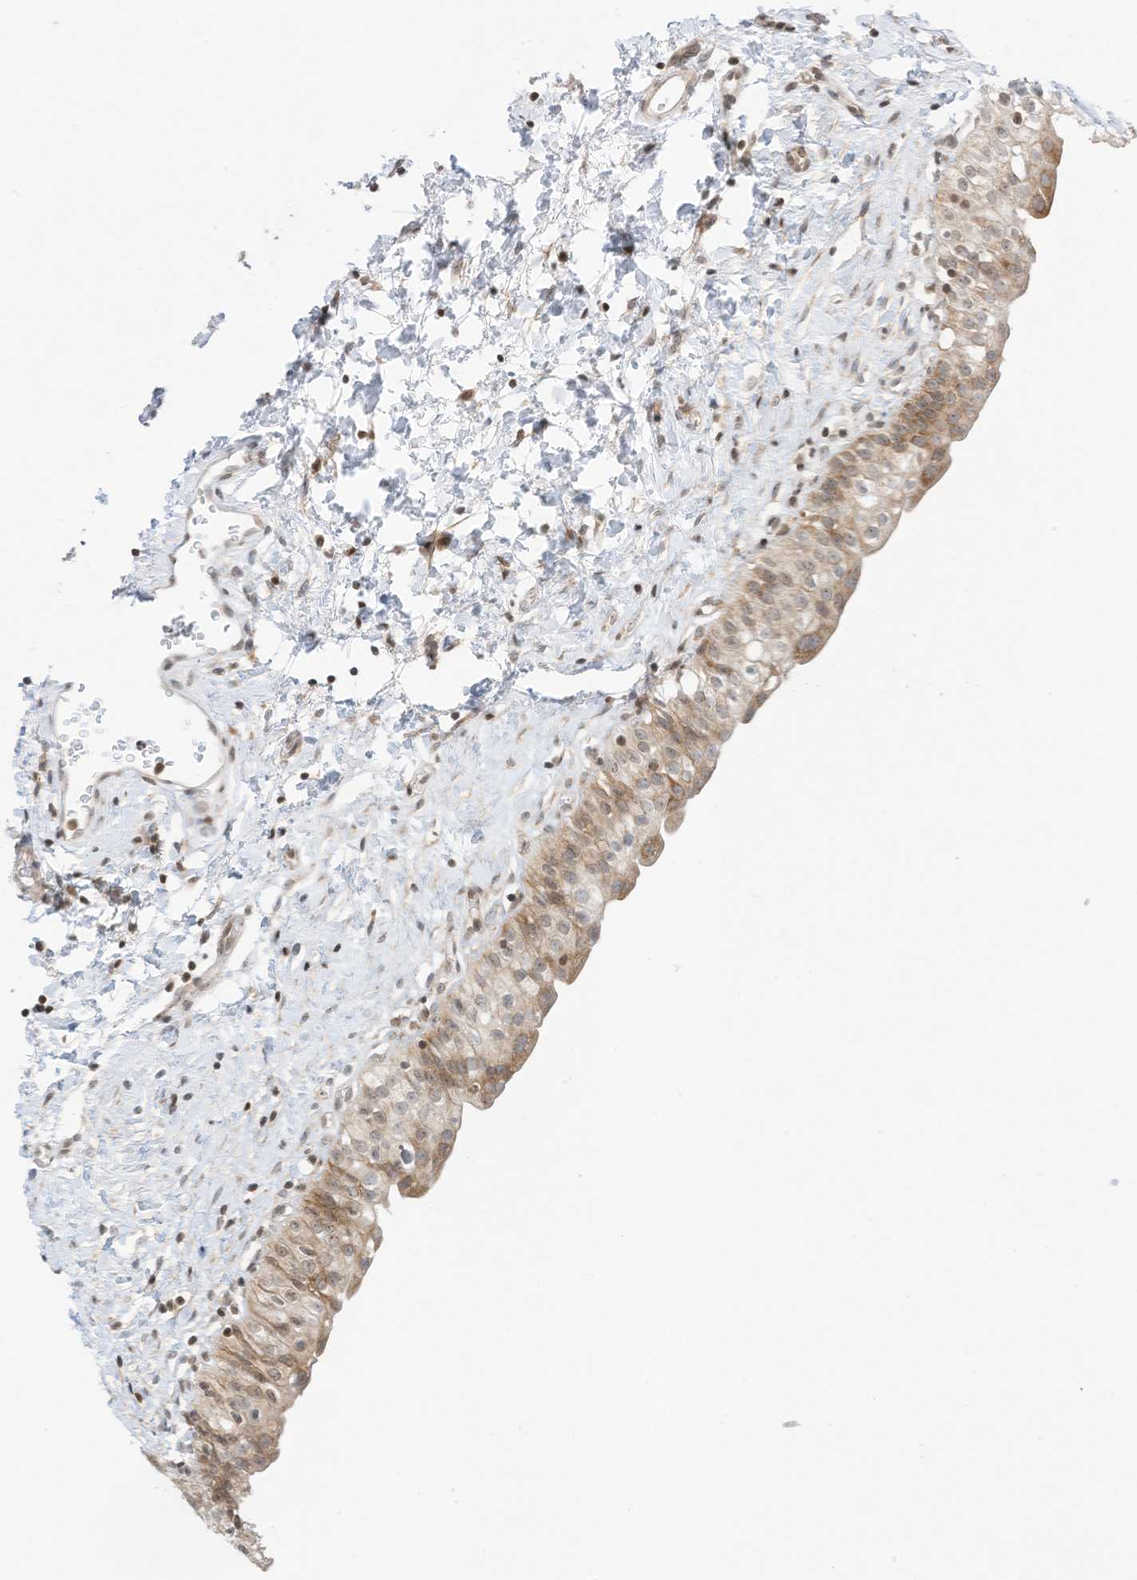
{"staining": {"intensity": "moderate", "quantity": "25%-75%", "location": "cytoplasmic/membranous"}, "tissue": "urinary bladder", "cell_type": "Urothelial cells", "image_type": "normal", "snomed": [{"axis": "morphology", "description": "Normal tissue, NOS"}, {"axis": "topography", "description": "Urinary bladder"}], "caption": "Immunohistochemical staining of benign urinary bladder reveals medium levels of moderate cytoplasmic/membranous staining in about 25%-75% of urothelial cells. The protein of interest is shown in brown color, while the nuclei are stained blue.", "gene": "EDF1", "patient": {"sex": "male", "age": 51}}